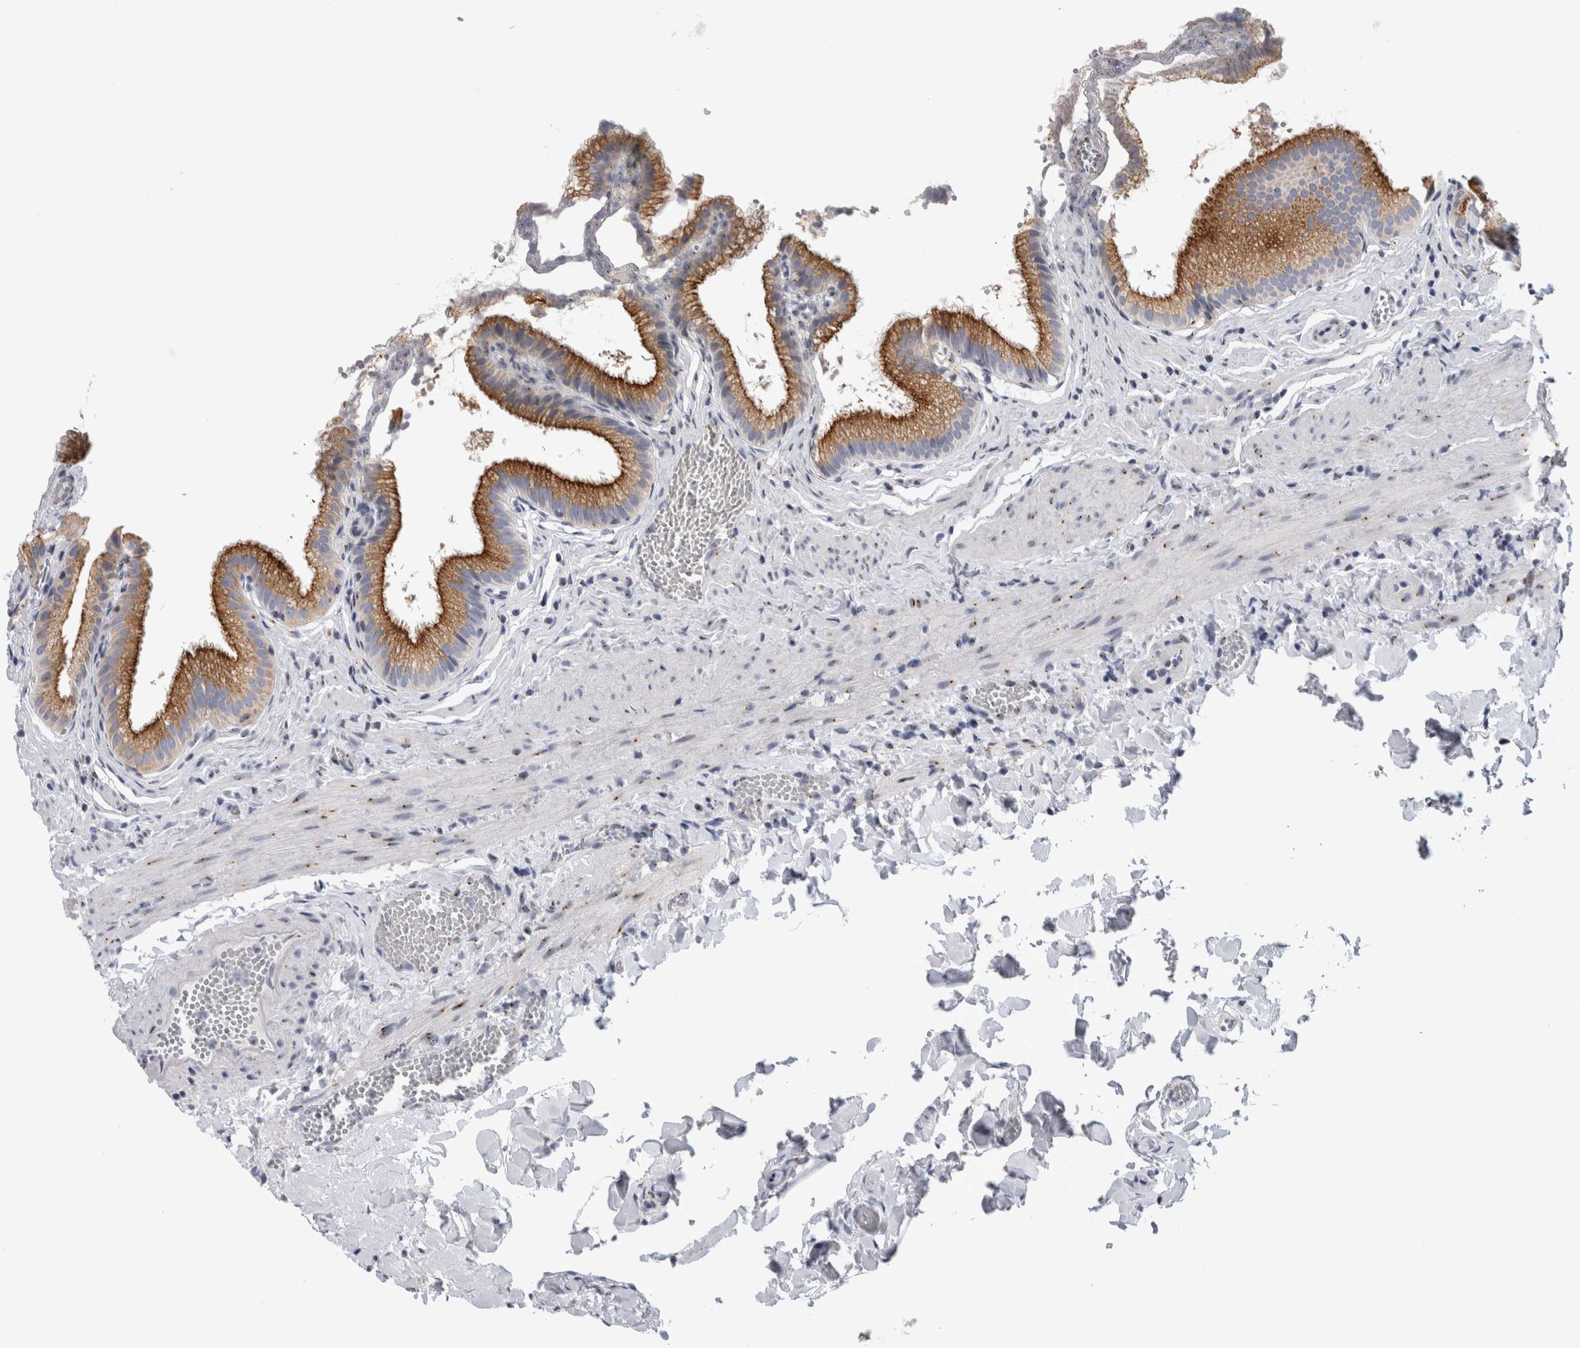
{"staining": {"intensity": "strong", "quantity": ">75%", "location": "cytoplasmic/membranous"}, "tissue": "gallbladder", "cell_type": "Glandular cells", "image_type": "normal", "snomed": [{"axis": "morphology", "description": "Normal tissue, NOS"}, {"axis": "topography", "description": "Gallbladder"}], "caption": "The micrograph demonstrates a brown stain indicating the presence of a protein in the cytoplasmic/membranous of glandular cells in gallbladder. The protein is stained brown, and the nuclei are stained in blue (DAB IHC with brightfield microscopy, high magnification).", "gene": "AKAP9", "patient": {"sex": "male", "age": 38}}